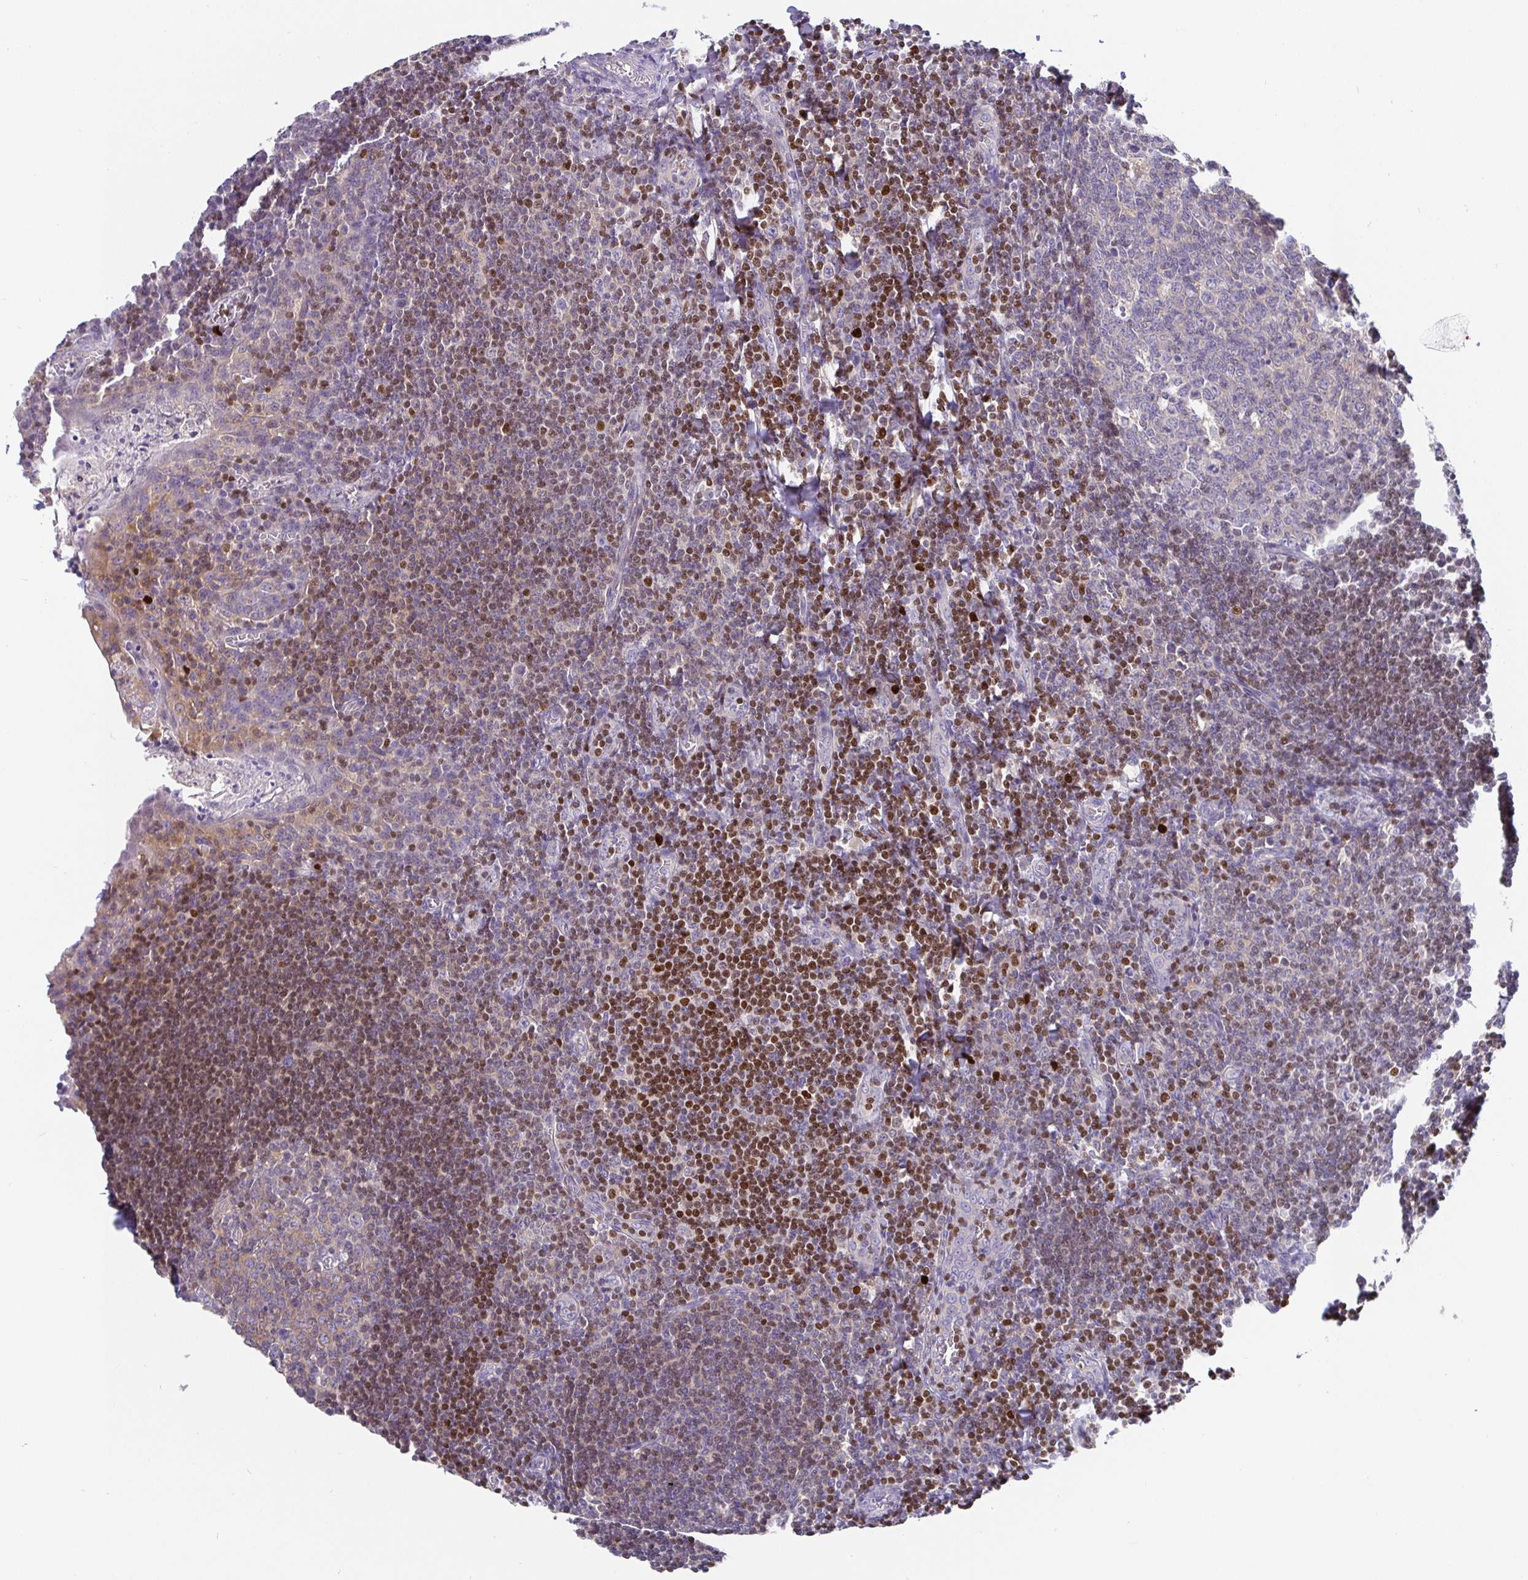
{"staining": {"intensity": "weak", "quantity": "<25%", "location": "nuclear"}, "tissue": "tonsil", "cell_type": "Germinal center cells", "image_type": "normal", "snomed": [{"axis": "morphology", "description": "Normal tissue, NOS"}, {"axis": "topography", "description": "Tonsil"}], "caption": "Protein analysis of benign tonsil demonstrates no significant positivity in germinal center cells. (DAB IHC with hematoxylin counter stain).", "gene": "SATB1", "patient": {"sex": "male", "age": 27}}